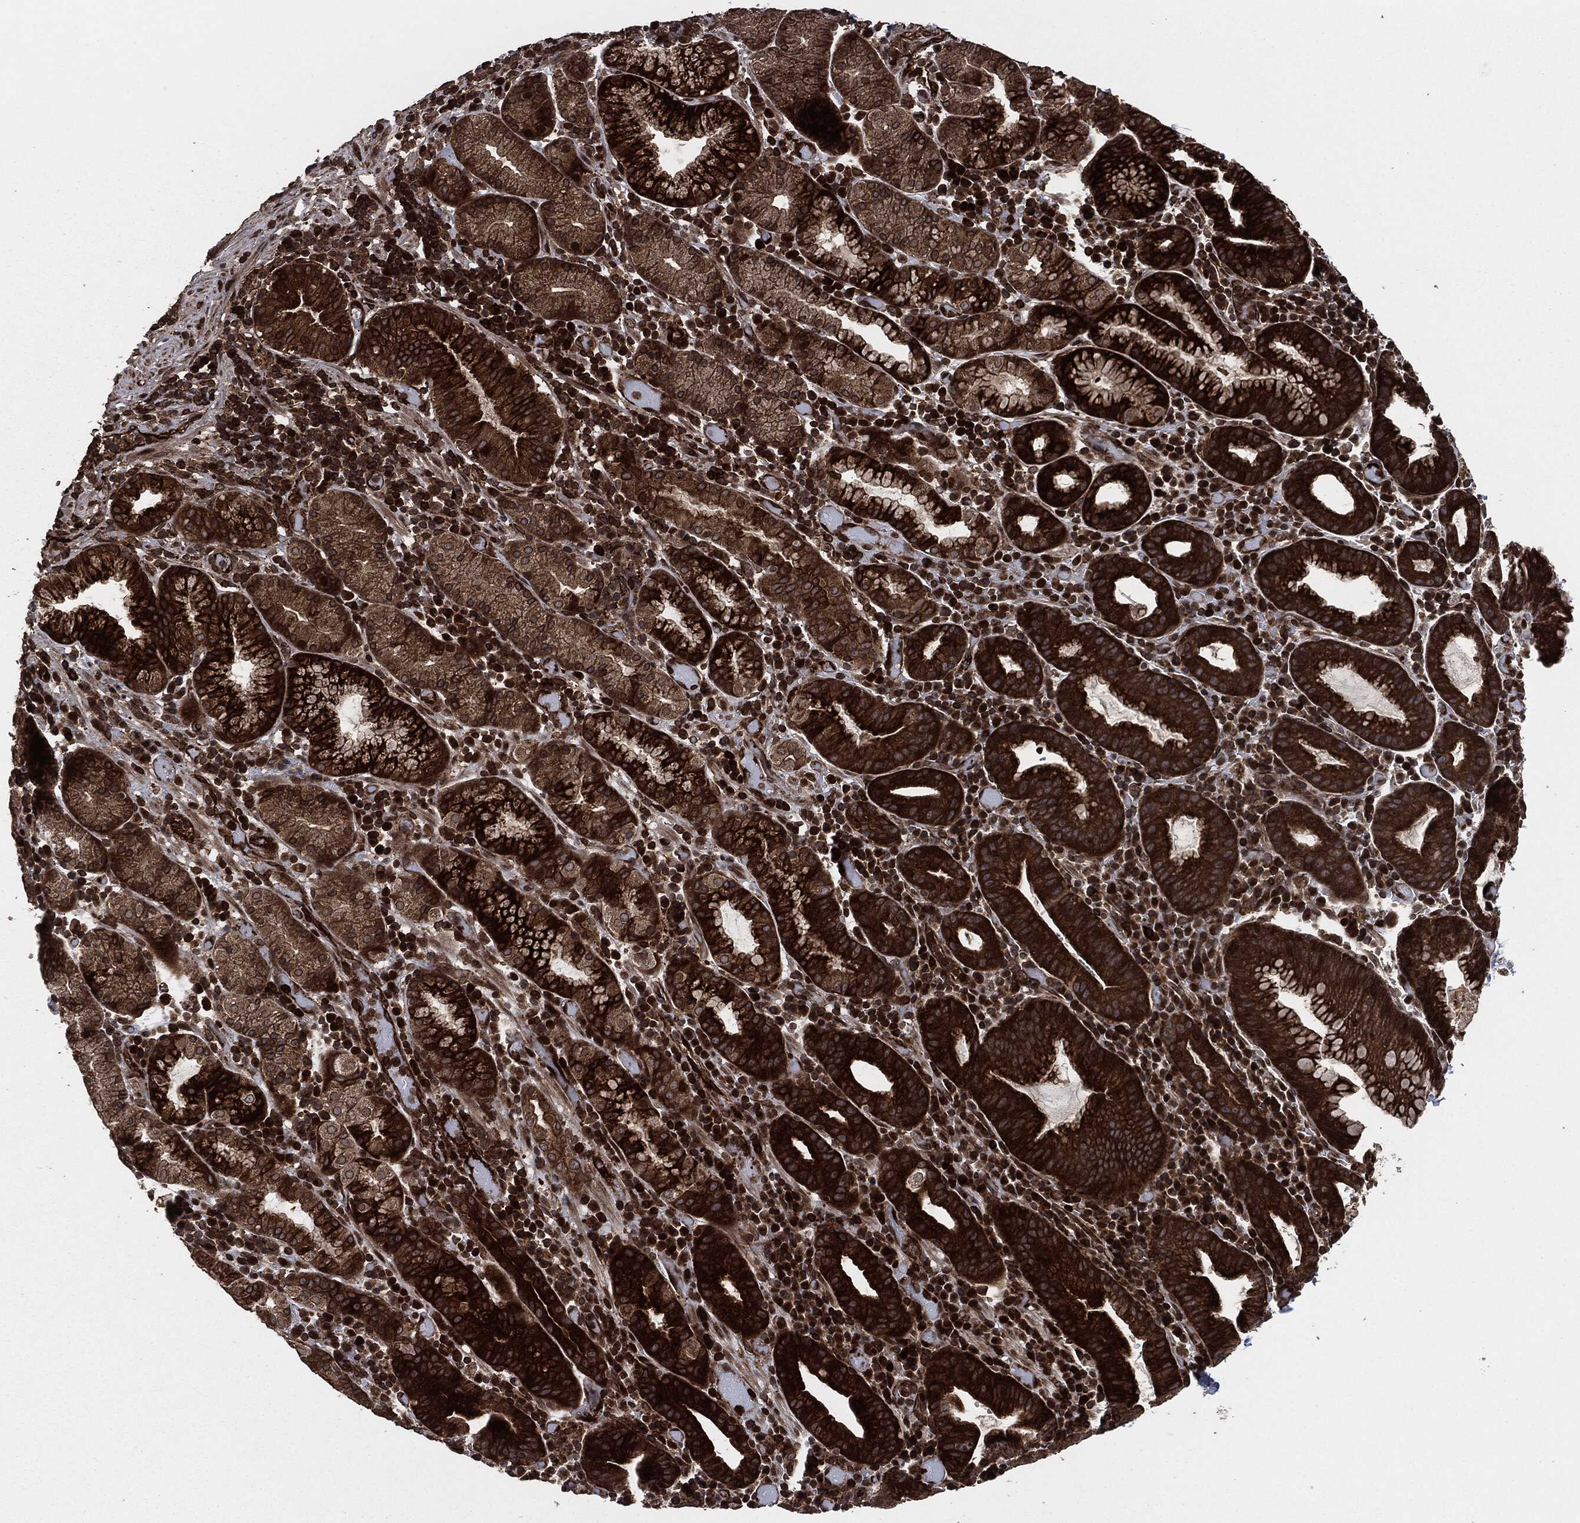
{"staining": {"intensity": "strong", "quantity": ">75%", "location": "cytoplasmic/membranous"}, "tissue": "stomach cancer", "cell_type": "Tumor cells", "image_type": "cancer", "snomed": [{"axis": "morphology", "description": "Adenocarcinoma, NOS"}, {"axis": "topography", "description": "Stomach"}], "caption": "A brown stain highlights strong cytoplasmic/membranous staining of a protein in human stomach adenocarcinoma tumor cells.", "gene": "IFIT1", "patient": {"sex": "male", "age": 79}}